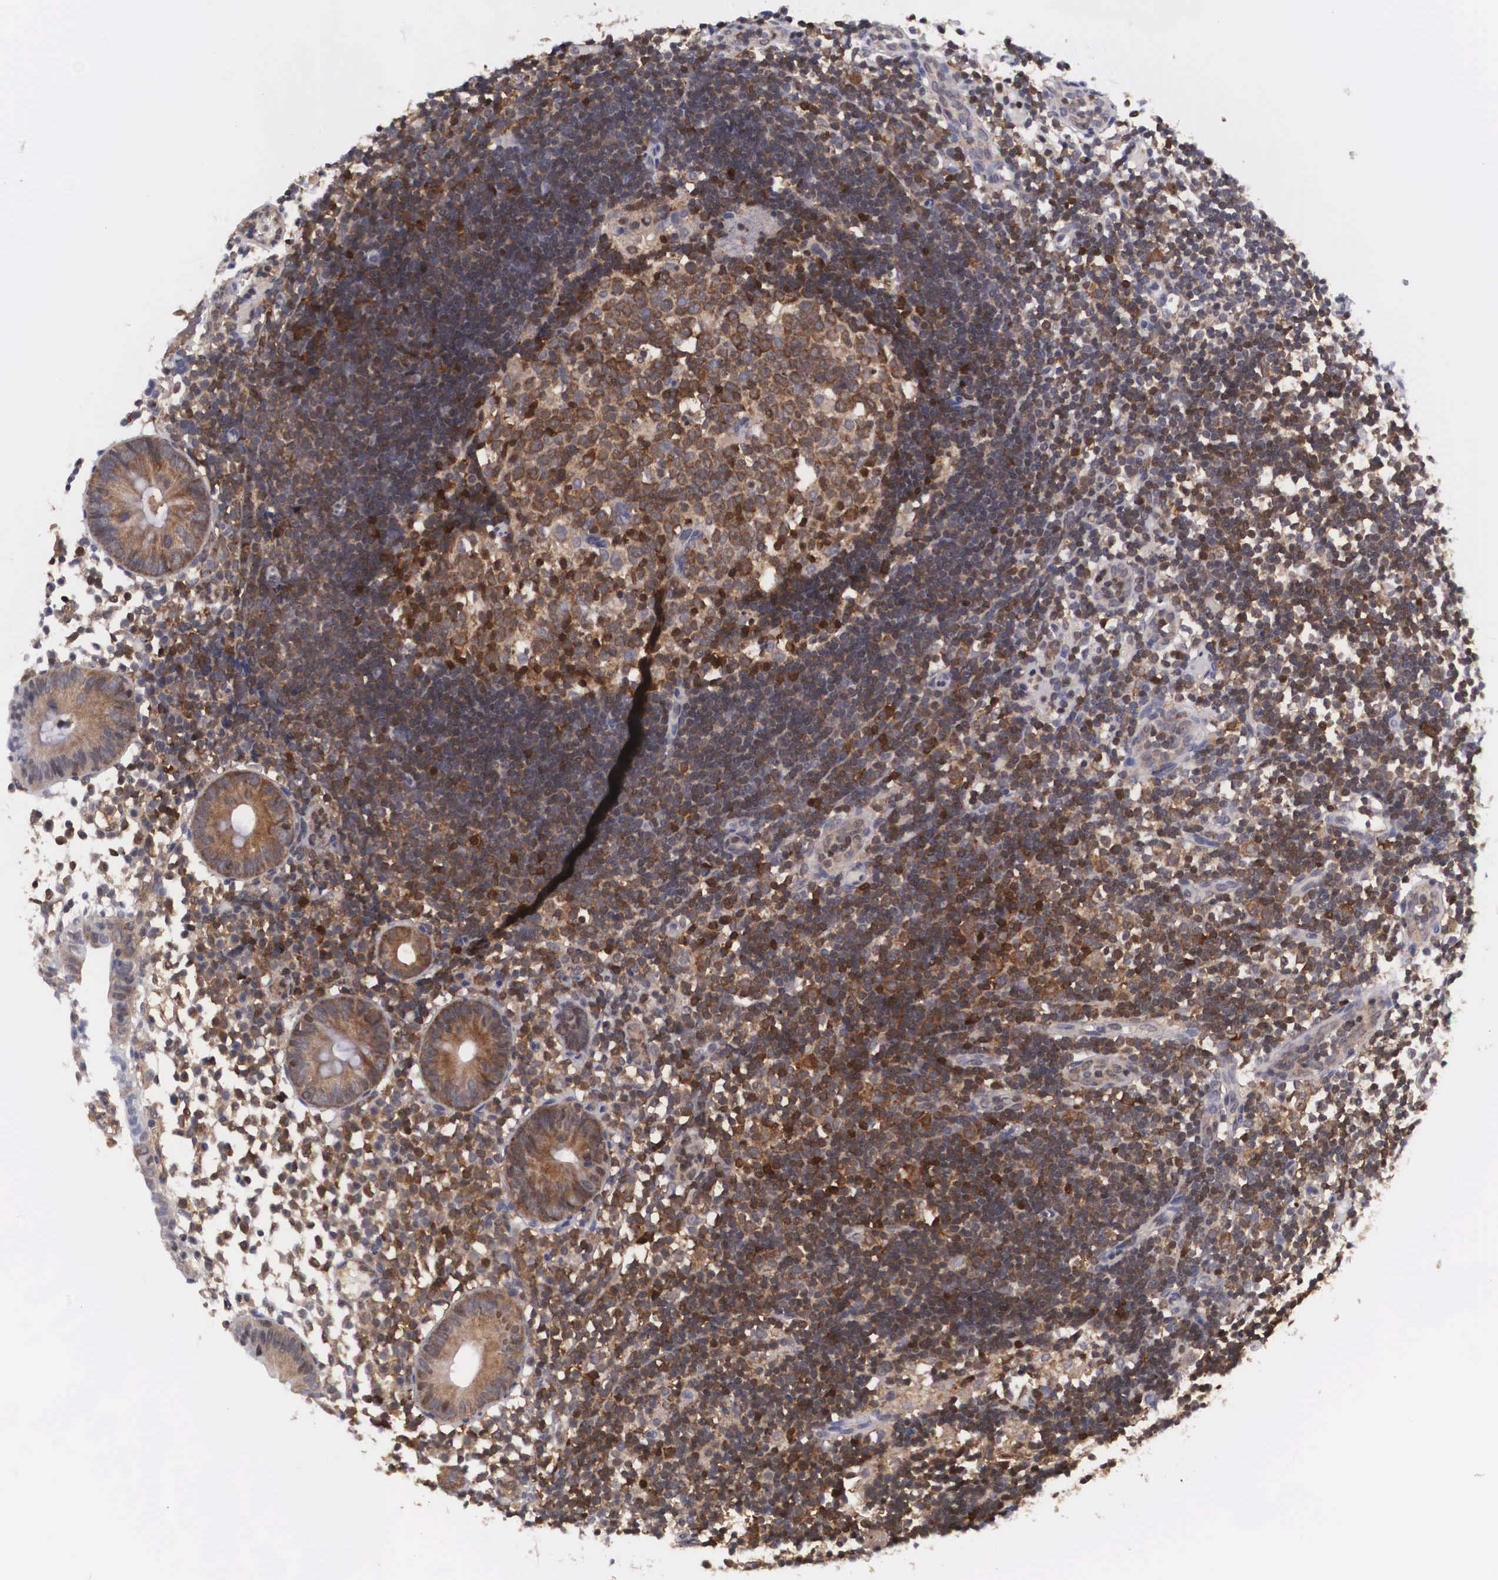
{"staining": {"intensity": "strong", "quantity": ">75%", "location": "cytoplasmic/membranous,nuclear"}, "tissue": "appendix", "cell_type": "Glandular cells", "image_type": "normal", "snomed": [{"axis": "morphology", "description": "Normal tissue, NOS"}, {"axis": "topography", "description": "Appendix"}], "caption": "Protein staining shows strong cytoplasmic/membranous,nuclear positivity in approximately >75% of glandular cells in normal appendix. The protein of interest is shown in brown color, while the nuclei are stained blue.", "gene": "ADSL", "patient": {"sex": "male", "age": 25}}